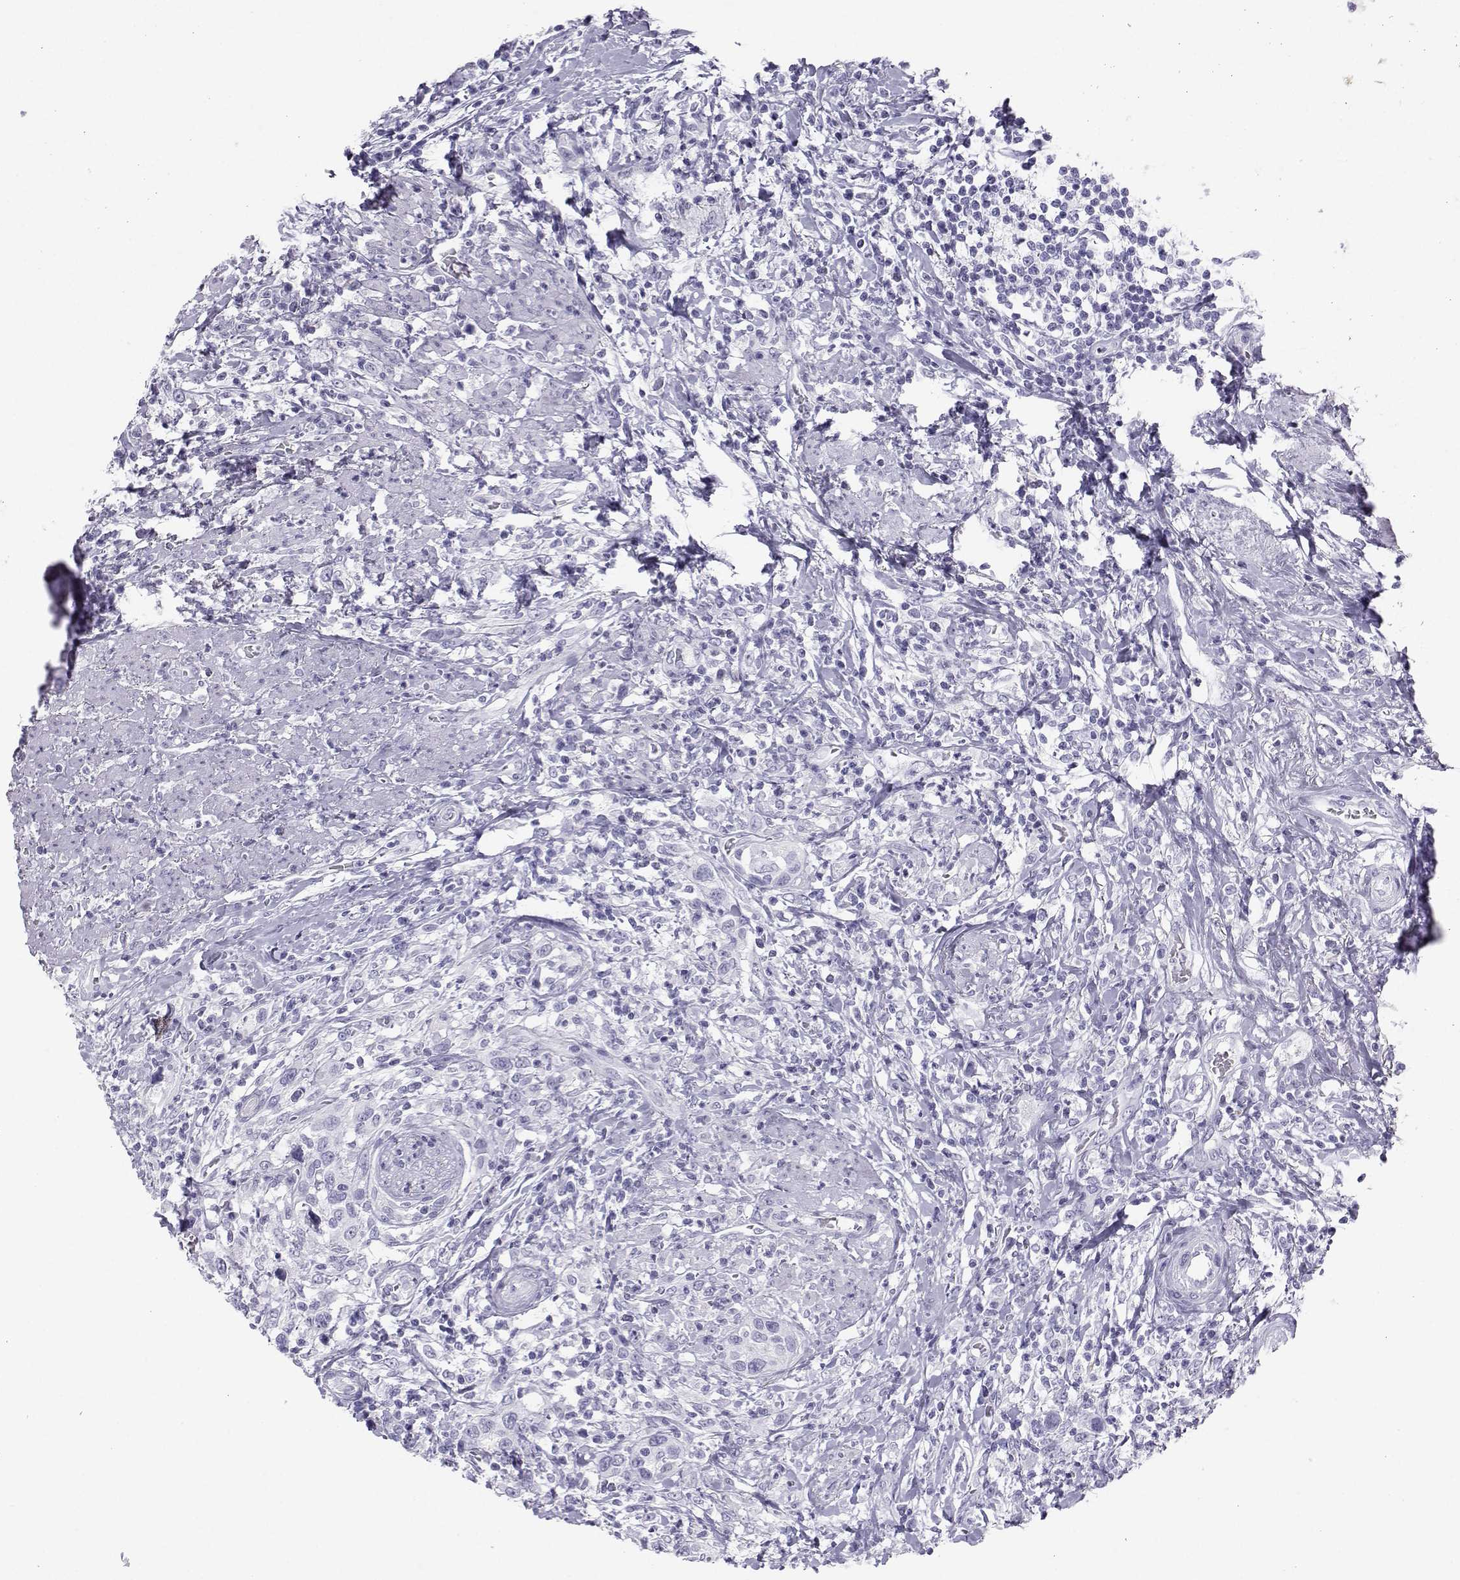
{"staining": {"intensity": "negative", "quantity": "none", "location": "none"}, "tissue": "urothelial cancer", "cell_type": "Tumor cells", "image_type": "cancer", "snomed": [{"axis": "morphology", "description": "Urothelial carcinoma, NOS"}, {"axis": "morphology", "description": "Urothelial carcinoma, High grade"}, {"axis": "topography", "description": "Urinary bladder"}], "caption": "A photomicrograph of human urothelial cancer is negative for staining in tumor cells.", "gene": "SST", "patient": {"sex": "female", "age": 64}}